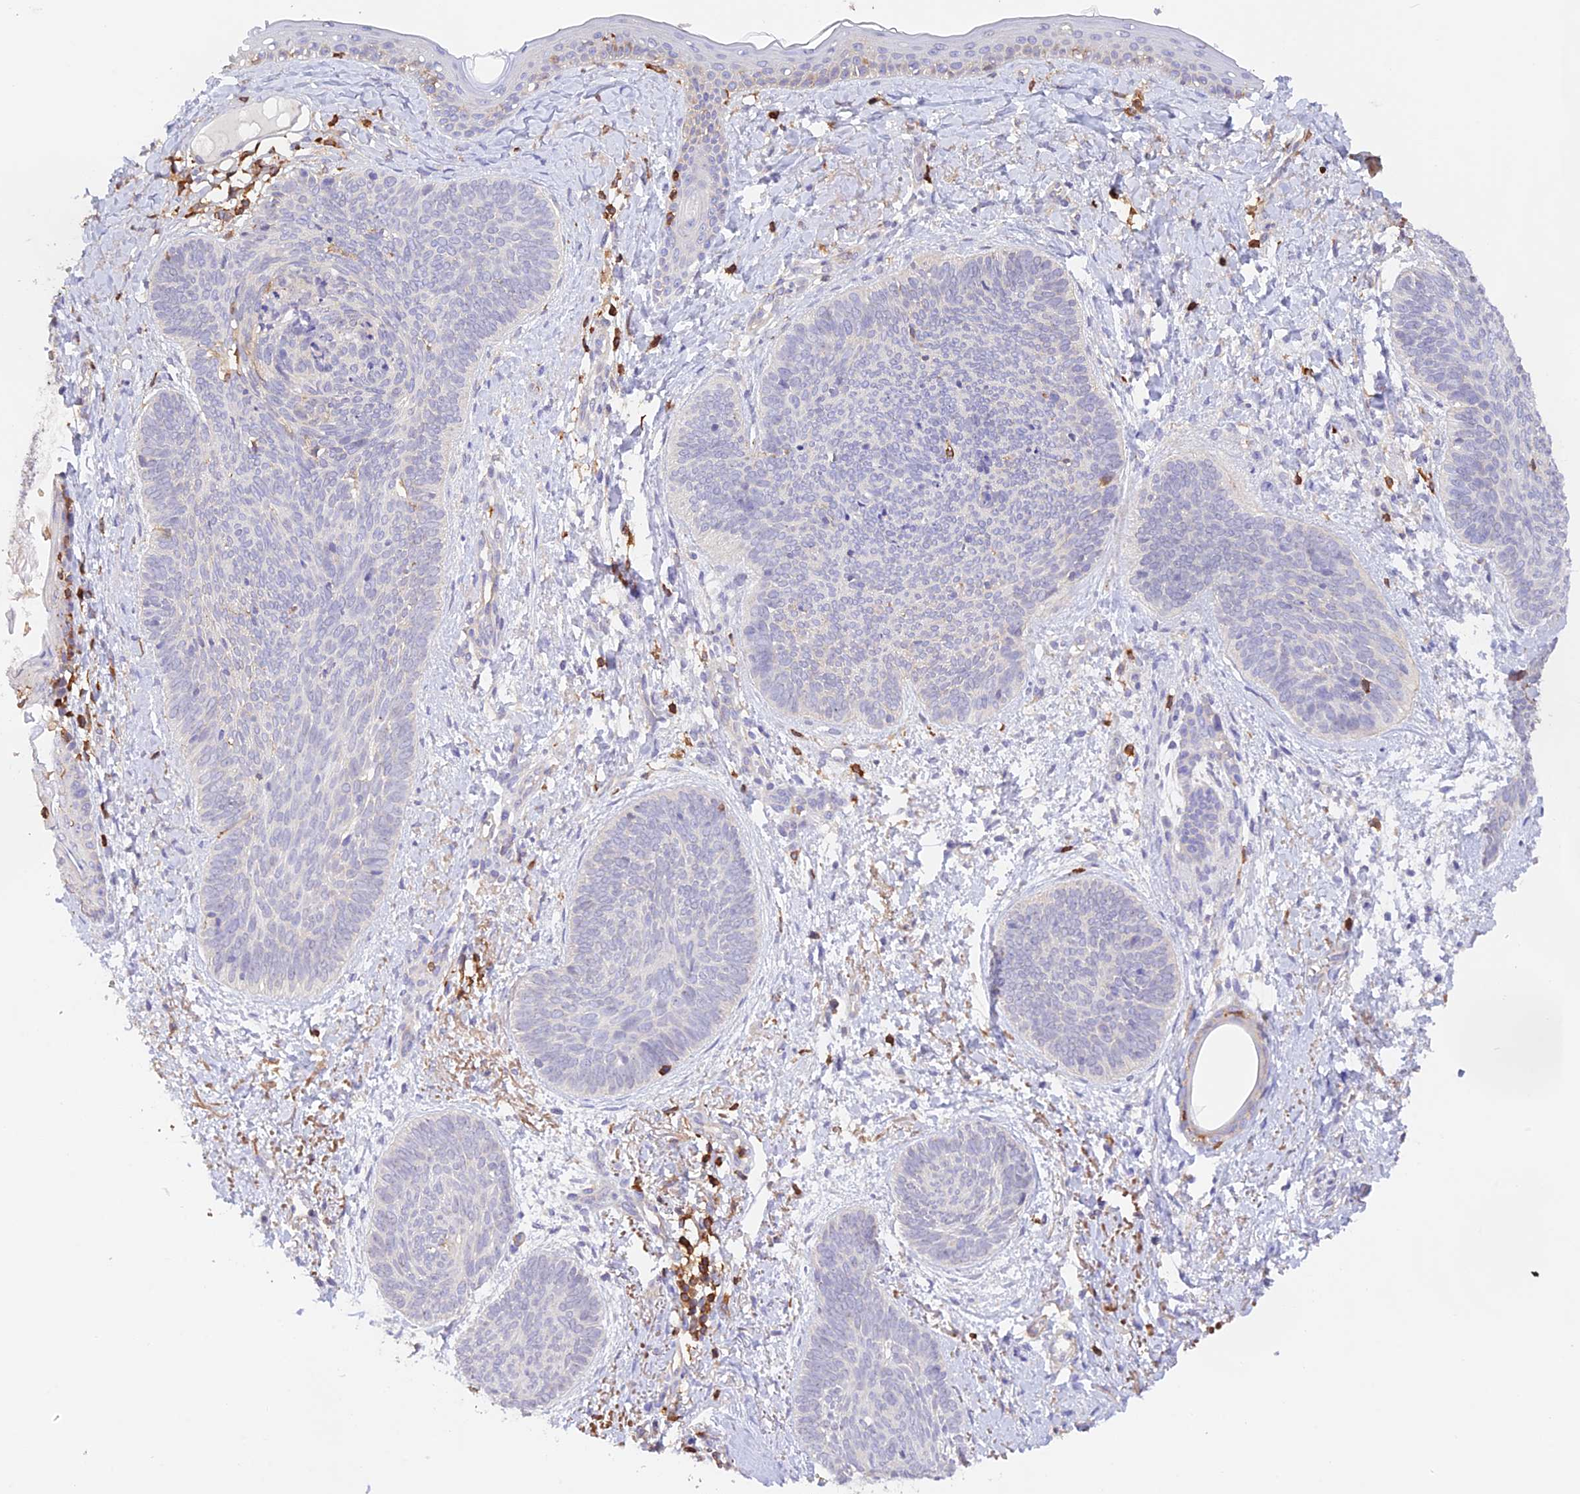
{"staining": {"intensity": "negative", "quantity": "none", "location": "none"}, "tissue": "skin cancer", "cell_type": "Tumor cells", "image_type": "cancer", "snomed": [{"axis": "morphology", "description": "Basal cell carcinoma"}, {"axis": "topography", "description": "Skin"}], "caption": "A photomicrograph of human skin basal cell carcinoma is negative for staining in tumor cells.", "gene": "DENND1C", "patient": {"sex": "female", "age": 81}}